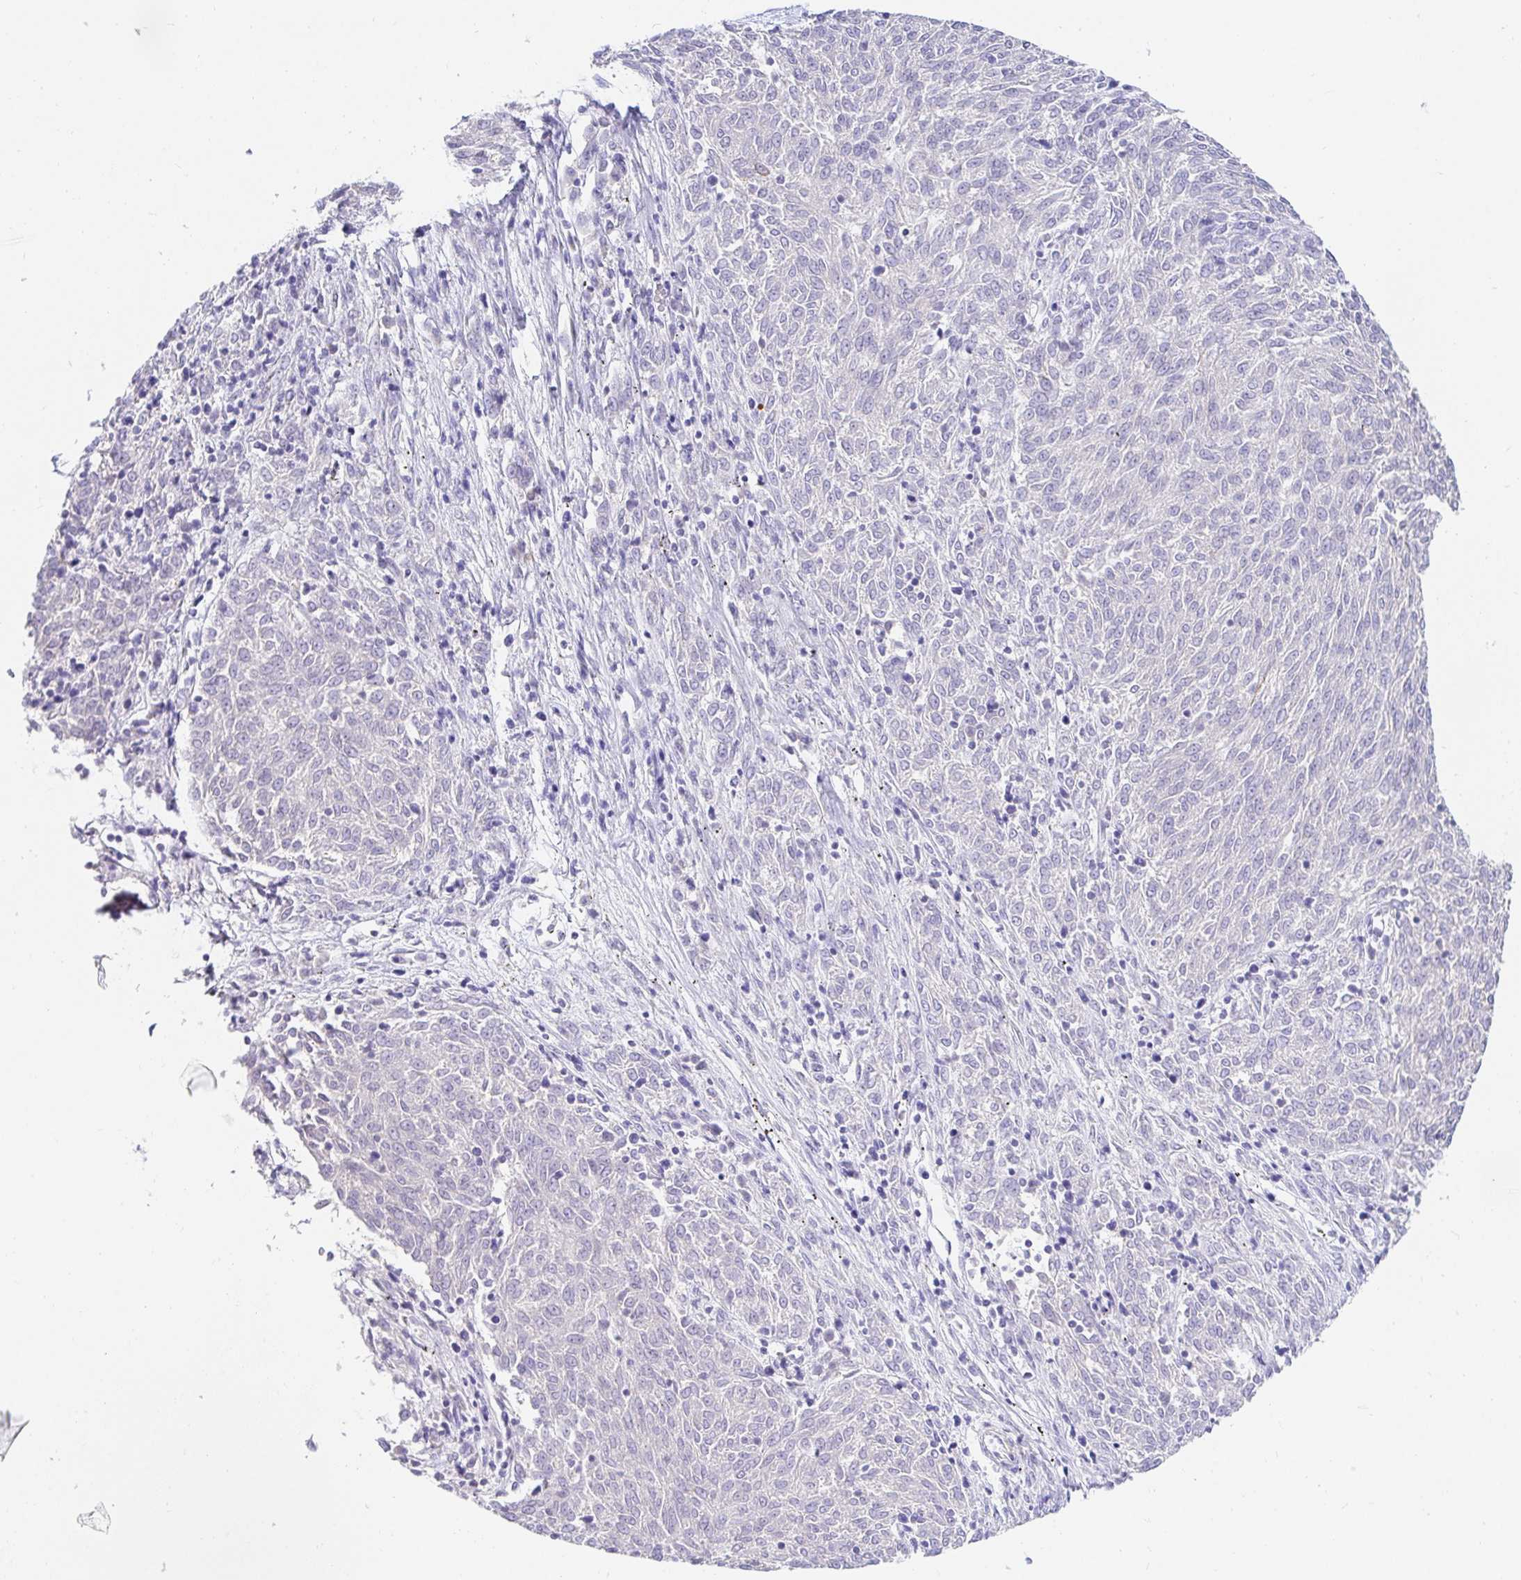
{"staining": {"intensity": "negative", "quantity": "none", "location": "none"}, "tissue": "melanoma", "cell_type": "Tumor cells", "image_type": "cancer", "snomed": [{"axis": "morphology", "description": "Malignant melanoma, NOS"}, {"axis": "topography", "description": "Skin"}], "caption": "Tumor cells show no significant expression in melanoma.", "gene": "NR2E1", "patient": {"sex": "female", "age": 72}}